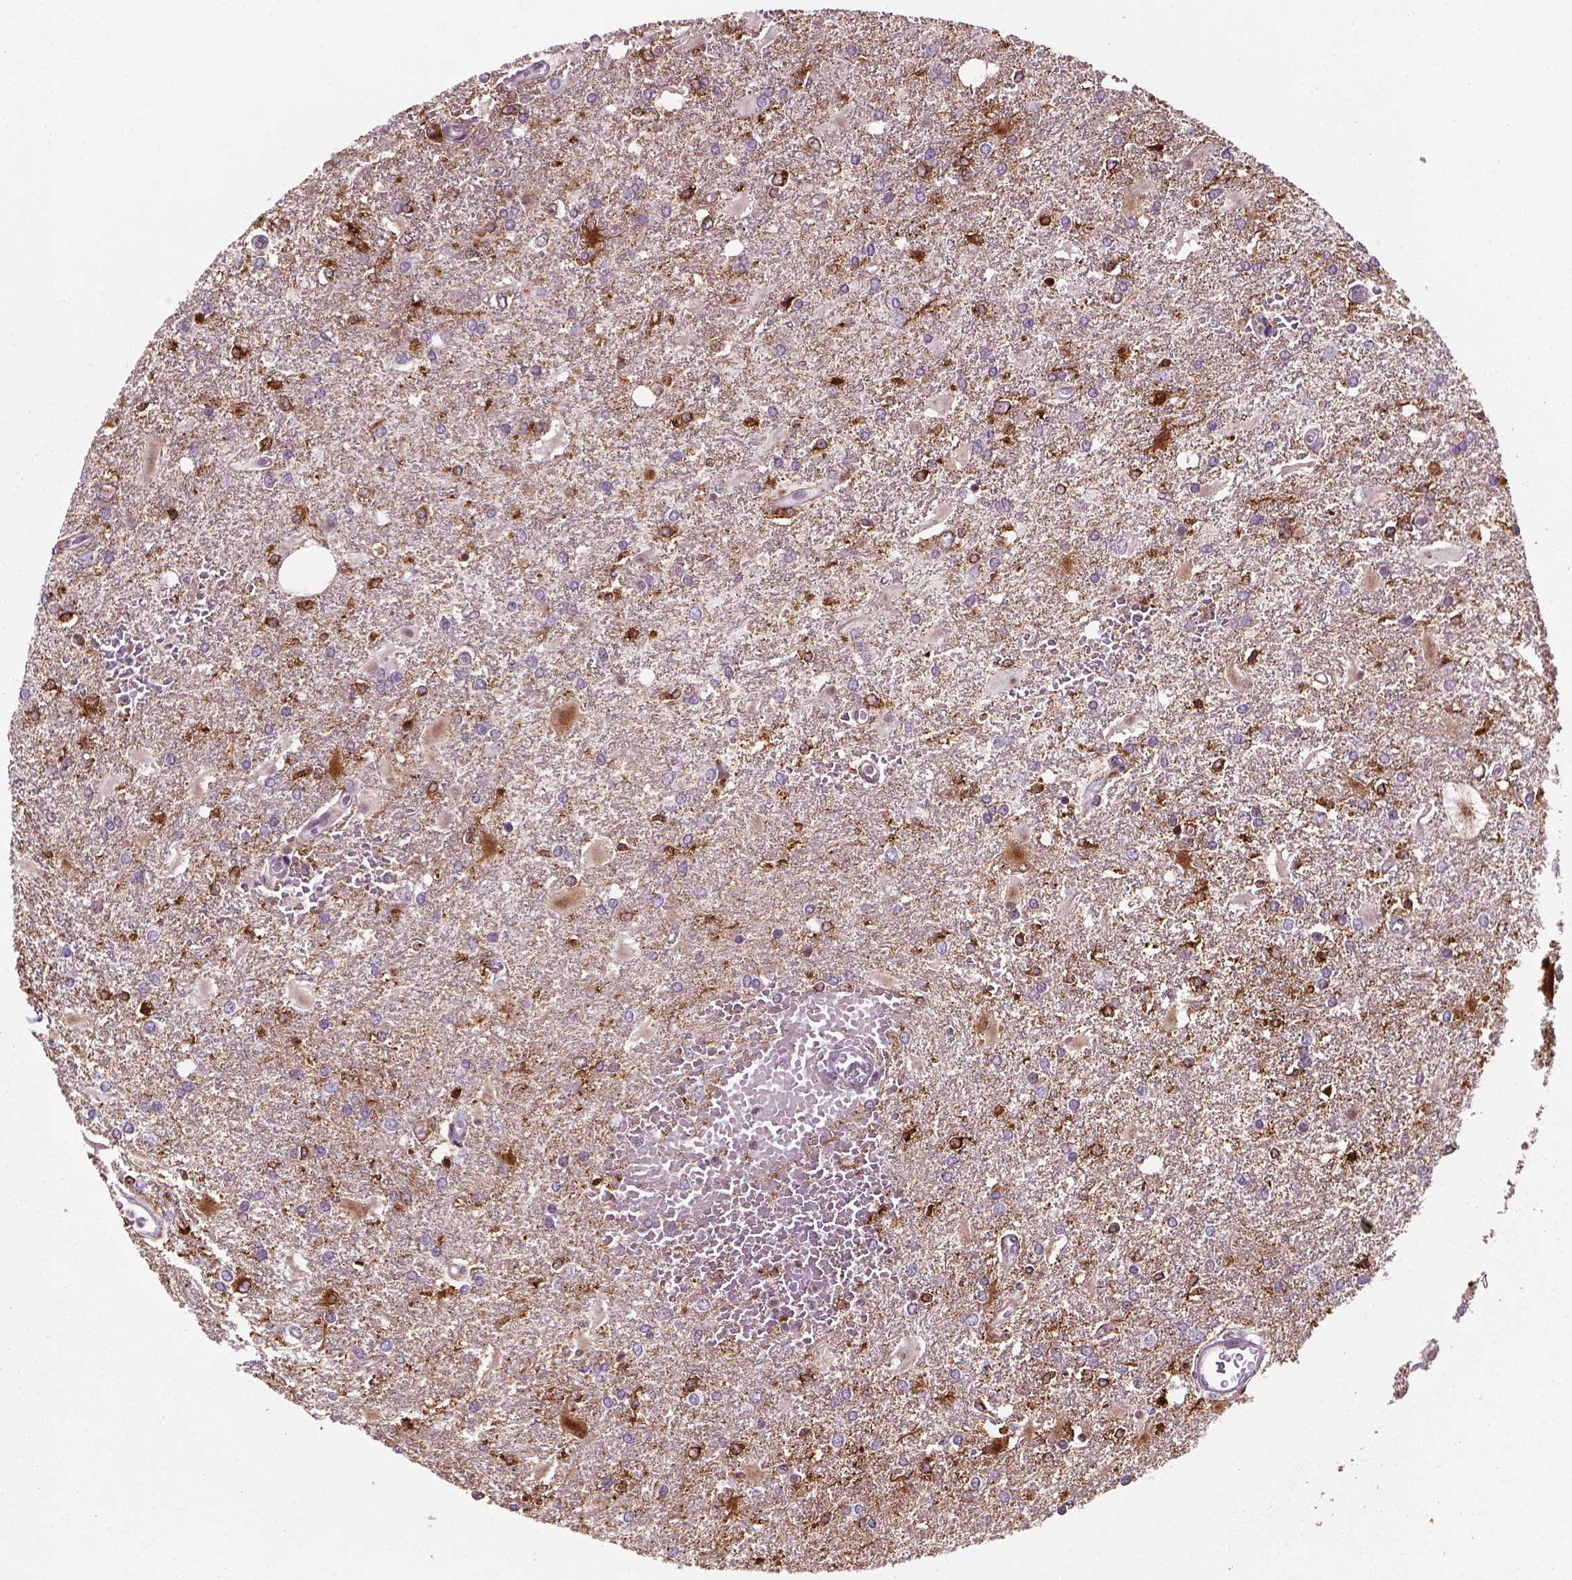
{"staining": {"intensity": "strong", "quantity": "25%-75%", "location": "cytoplasmic/membranous,nuclear"}, "tissue": "glioma", "cell_type": "Tumor cells", "image_type": "cancer", "snomed": [{"axis": "morphology", "description": "Glioma, malignant, High grade"}, {"axis": "topography", "description": "Cerebral cortex"}], "caption": "Protein analysis of glioma tissue exhibits strong cytoplasmic/membranous and nuclear positivity in approximately 25%-75% of tumor cells.", "gene": "MARCKS", "patient": {"sex": "male", "age": 79}}